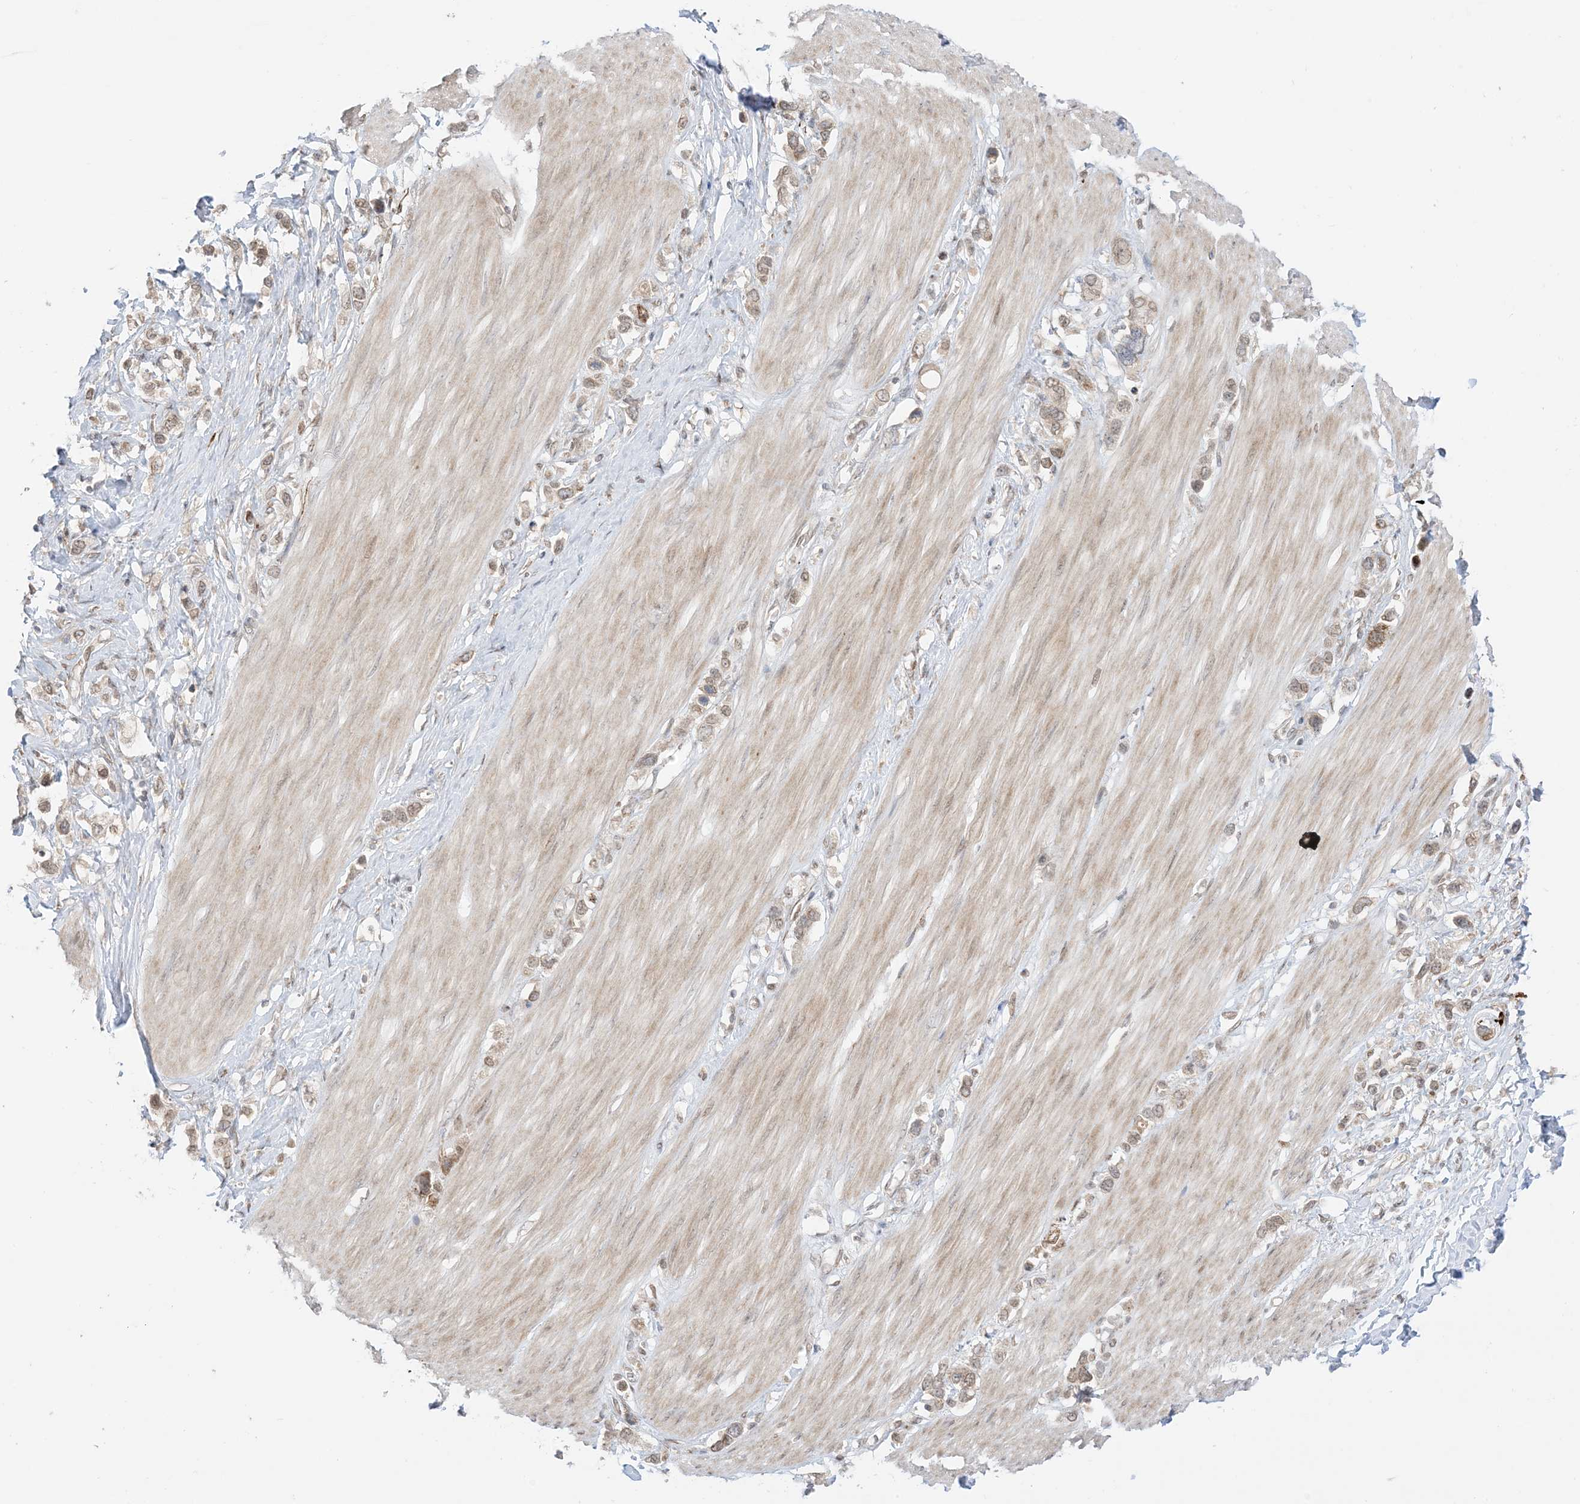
{"staining": {"intensity": "weak", "quantity": ">75%", "location": "cytoplasmic/membranous,nuclear"}, "tissue": "stomach cancer", "cell_type": "Tumor cells", "image_type": "cancer", "snomed": [{"axis": "morphology", "description": "Adenocarcinoma, NOS"}, {"axis": "topography", "description": "Stomach"}], "caption": "Stomach cancer was stained to show a protein in brown. There is low levels of weak cytoplasmic/membranous and nuclear expression in about >75% of tumor cells. Immunohistochemistry (ihc) stains the protein of interest in brown and the nuclei are stained blue.", "gene": "UBE2E2", "patient": {"sex": "female", "age": 65}}